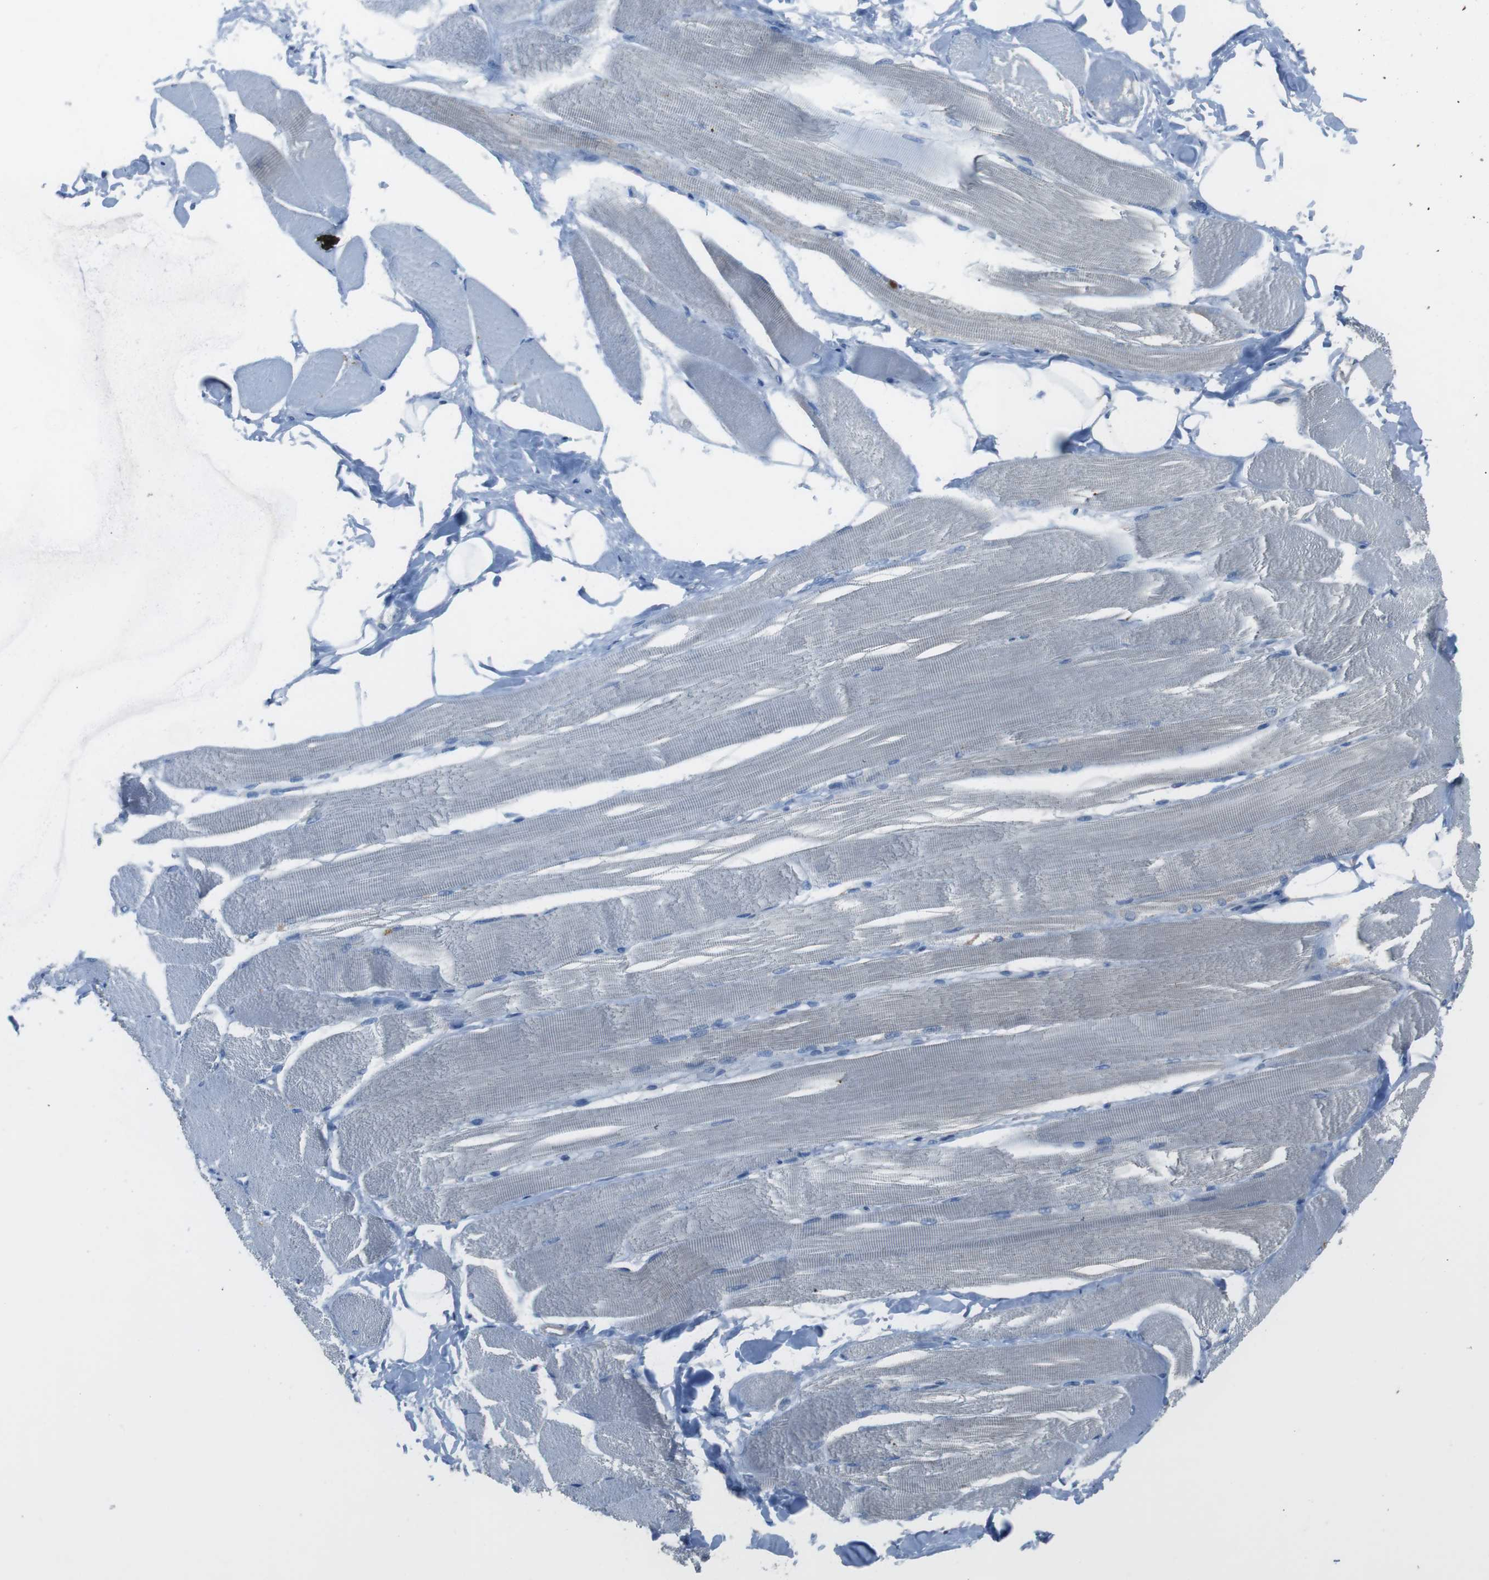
{"staining": {"intensity": "negative", "quantity": "none", "location": "none"}, "tissue": "skeletal muscle", "cell_type": "Myocytes", "image_type": "normal", "snomed": [{"axis": "morphology", "description": "Normal tissue, NOS"}, {"axis": "topography", "description": "Skeletal muscle"}, {"axis": "topography", "description": "Peripheral nerve tissue"}], "caption": "An immunohistochemistry (IHC) micrograph of benign skeletal muscle is shown. There is no staining in myocytes of skeletal muscle.", "gene": "CYP2C19", "patient": {"sex": "female", "age": 84}}